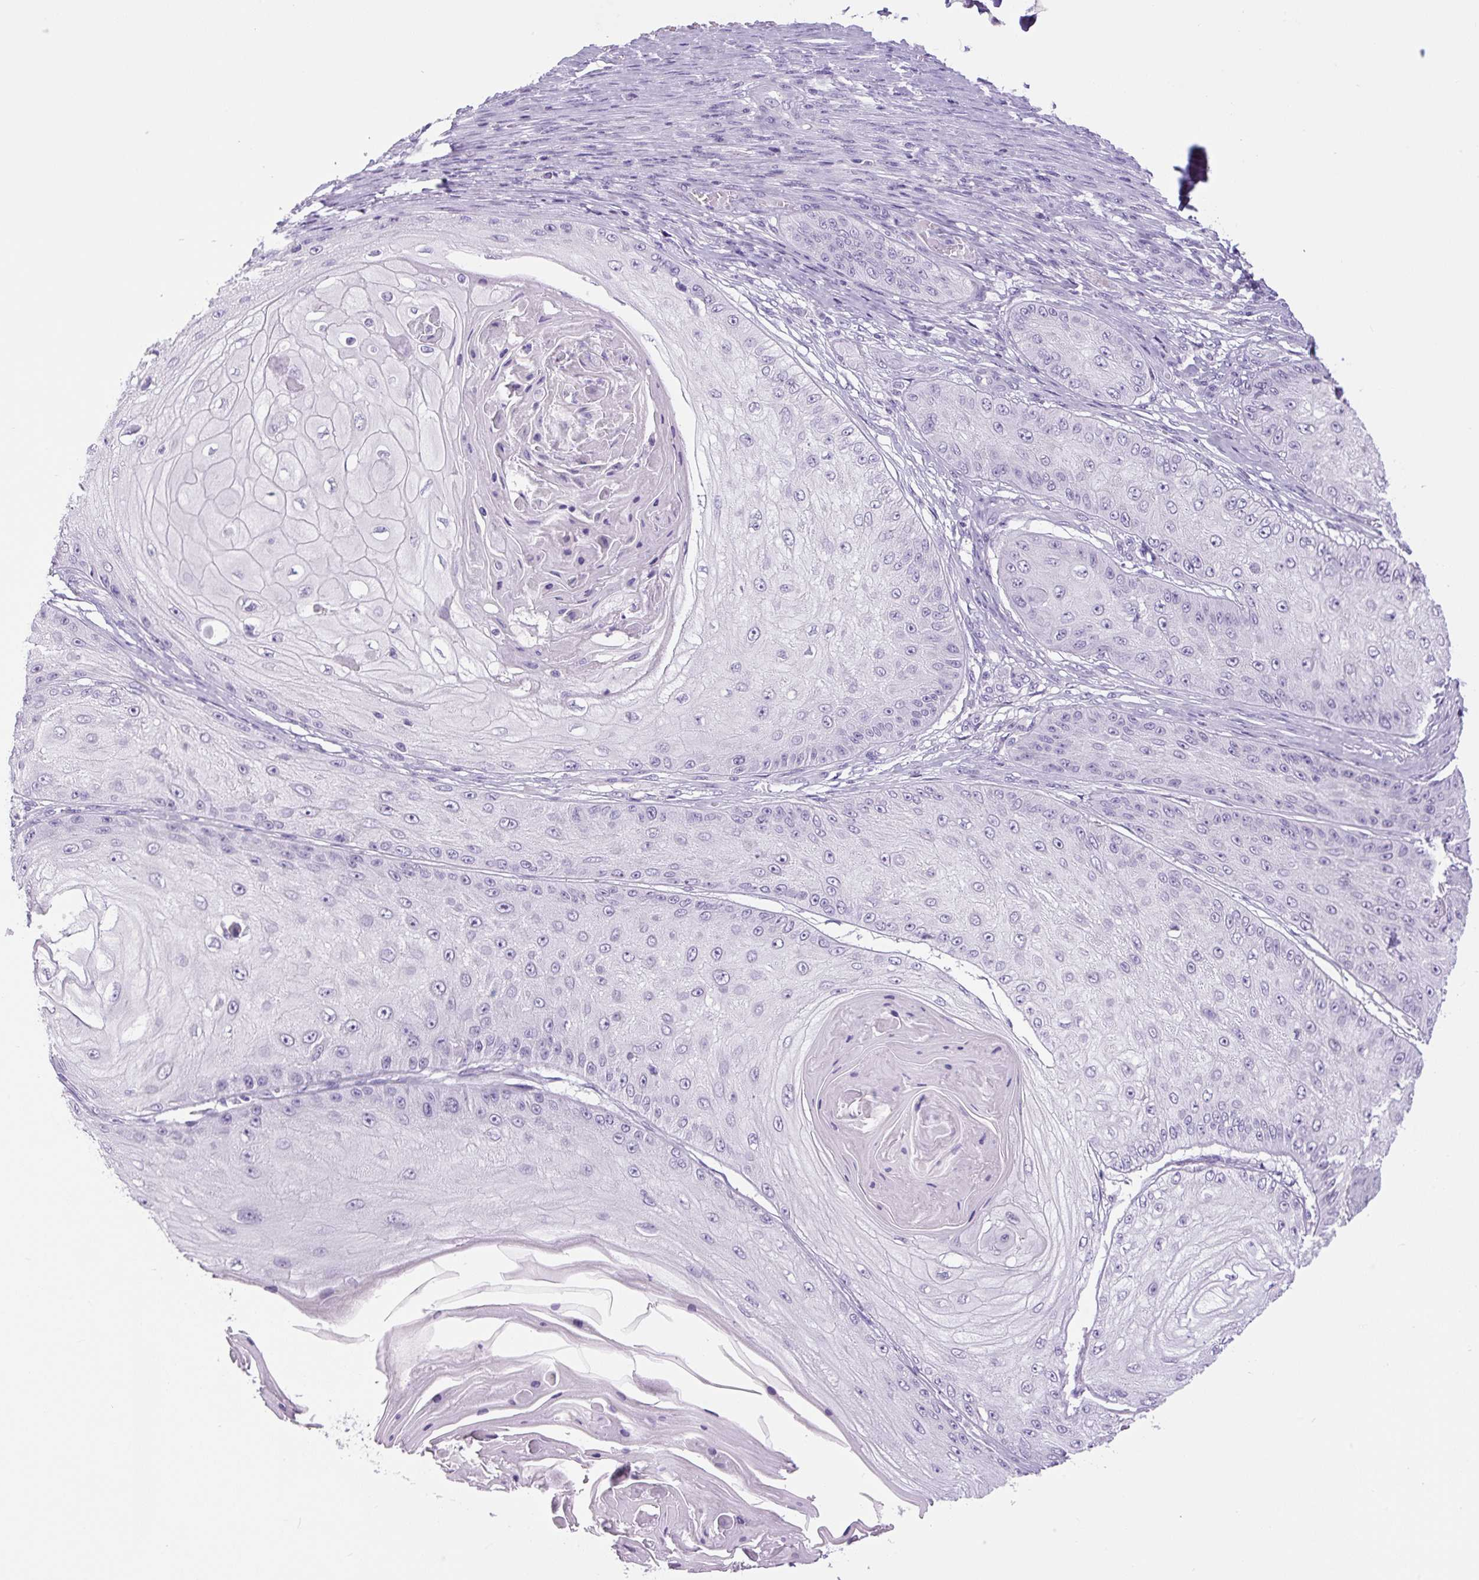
{"staining": {"intensity": "negative", "quantity": "none", "location": "none"}, "tissue": "skin cancer", "cell_type": "Tumor cells", "image_type": "cancer", "snomed": [{"axis": "morphology", "description": "Squamous cell carcinoma, NOS"}, {"axis": "topography", "description": "Skin"}], "caption": "Skin squamous cell carcinoma was stained to show a protein in brown. There is no significant positivity in tumor cells. (DAB immunohistochemistry visualized using brightfield microscopy, high magnification).", "gene": "CHGA", "patient": {"sex": "male", "age": 70}}